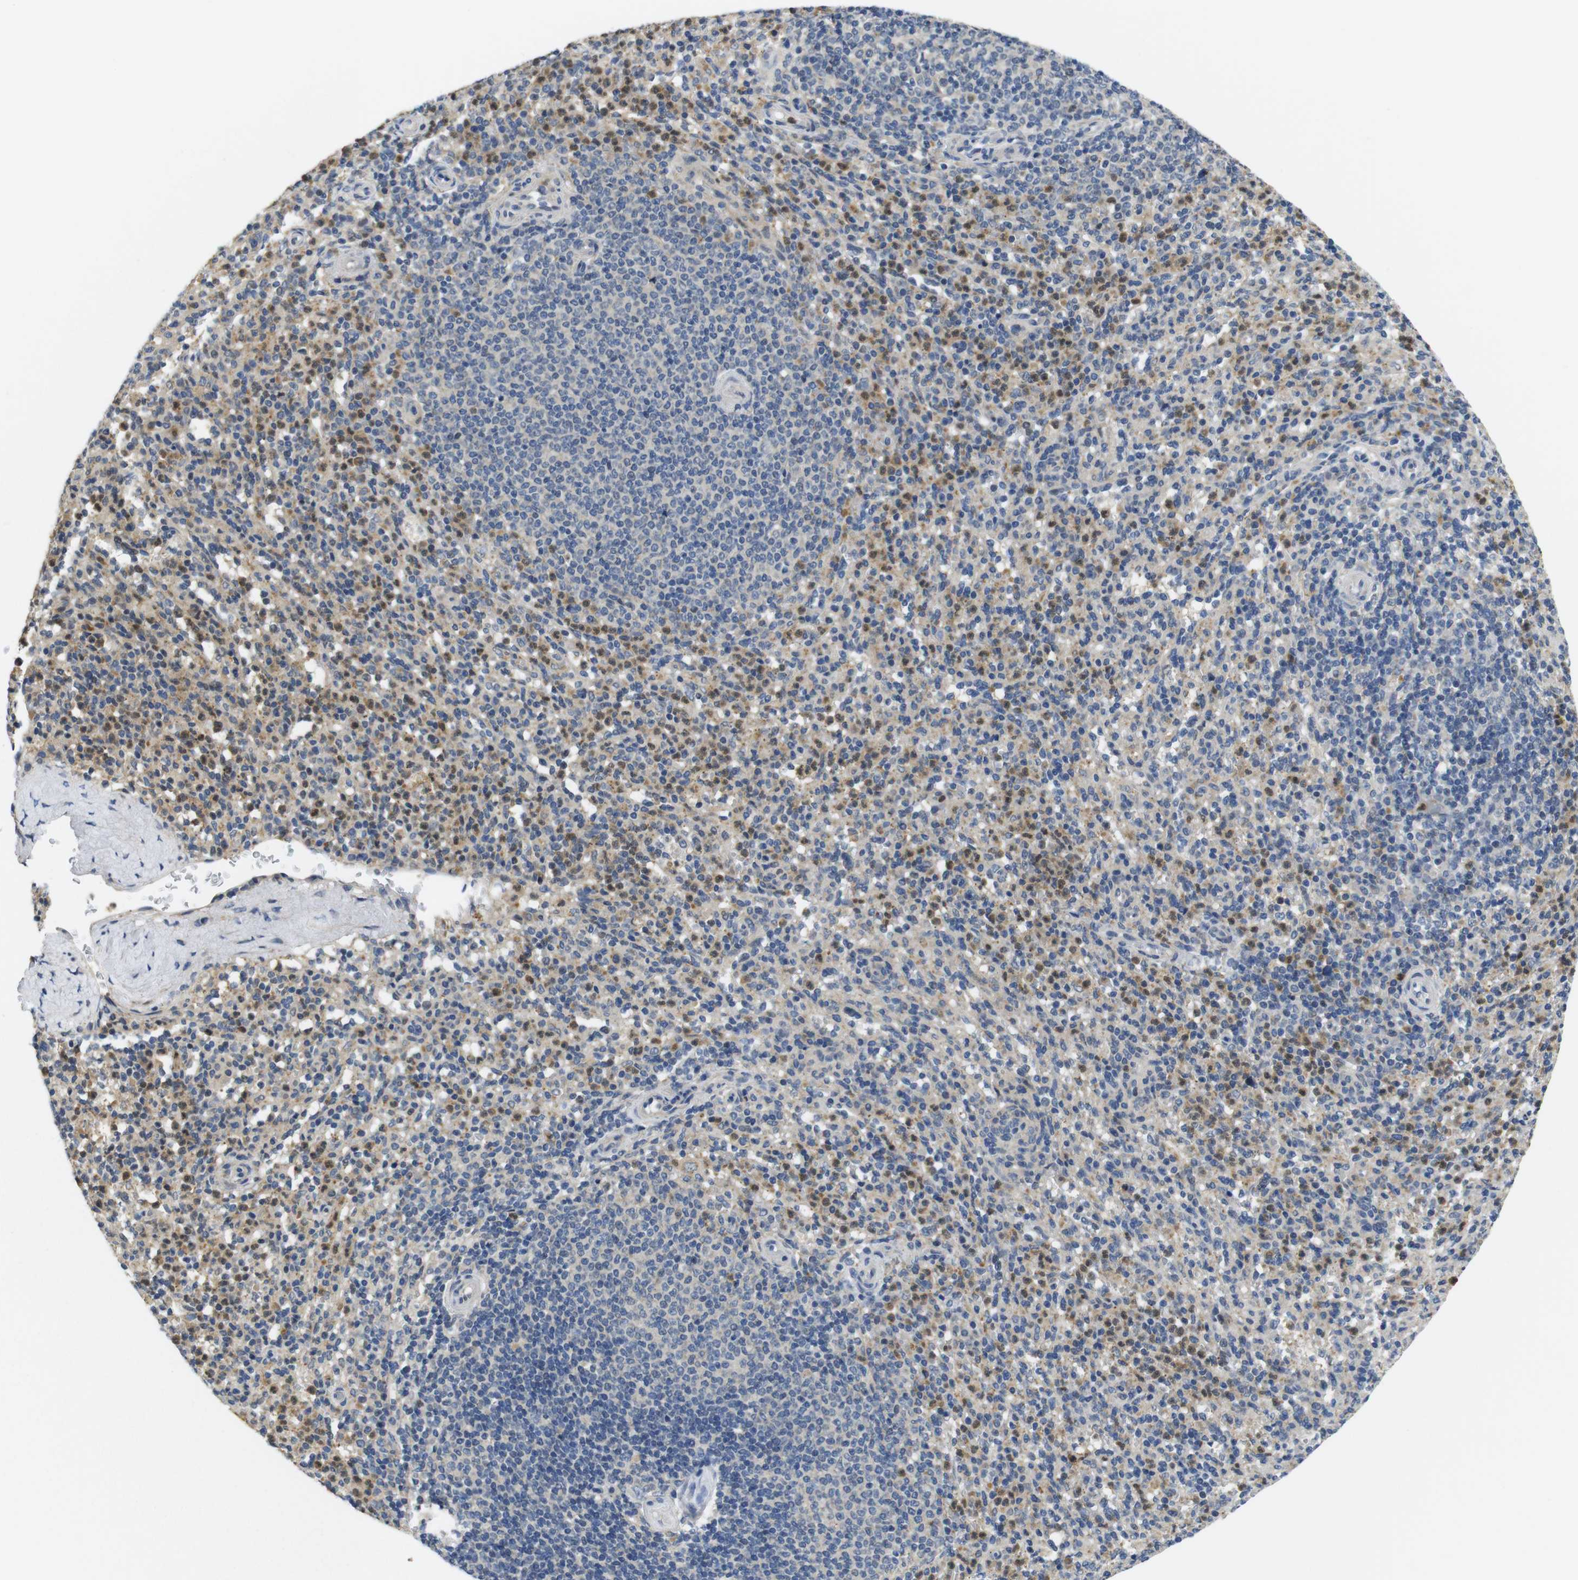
{"staining": {"intensity": "moderate", "quantity": ">75%", "location": "cytoplasmic/membranous"}, "tissue": "spleen", "cell_type": "Cells in red pulp", "image_type": "normal", "snomed": [{"axis": "morphology", "description": "Normal tissue, NOS"}, {"axis": "topography", "description": "Spleen"}], "caption": "Immunohistochemistry (IHC) (DAB) staining of unremarkable spleen displays moderate cytoplasmic/membranous protein positivity in about >75% of cells in red pulp. (Stains: DAB in brown, nuclei in blue, Microscopy: brightfield microscopy at high magnification).", "gene": "FNTA", "patient": {"sex": "male", "age": 36}}